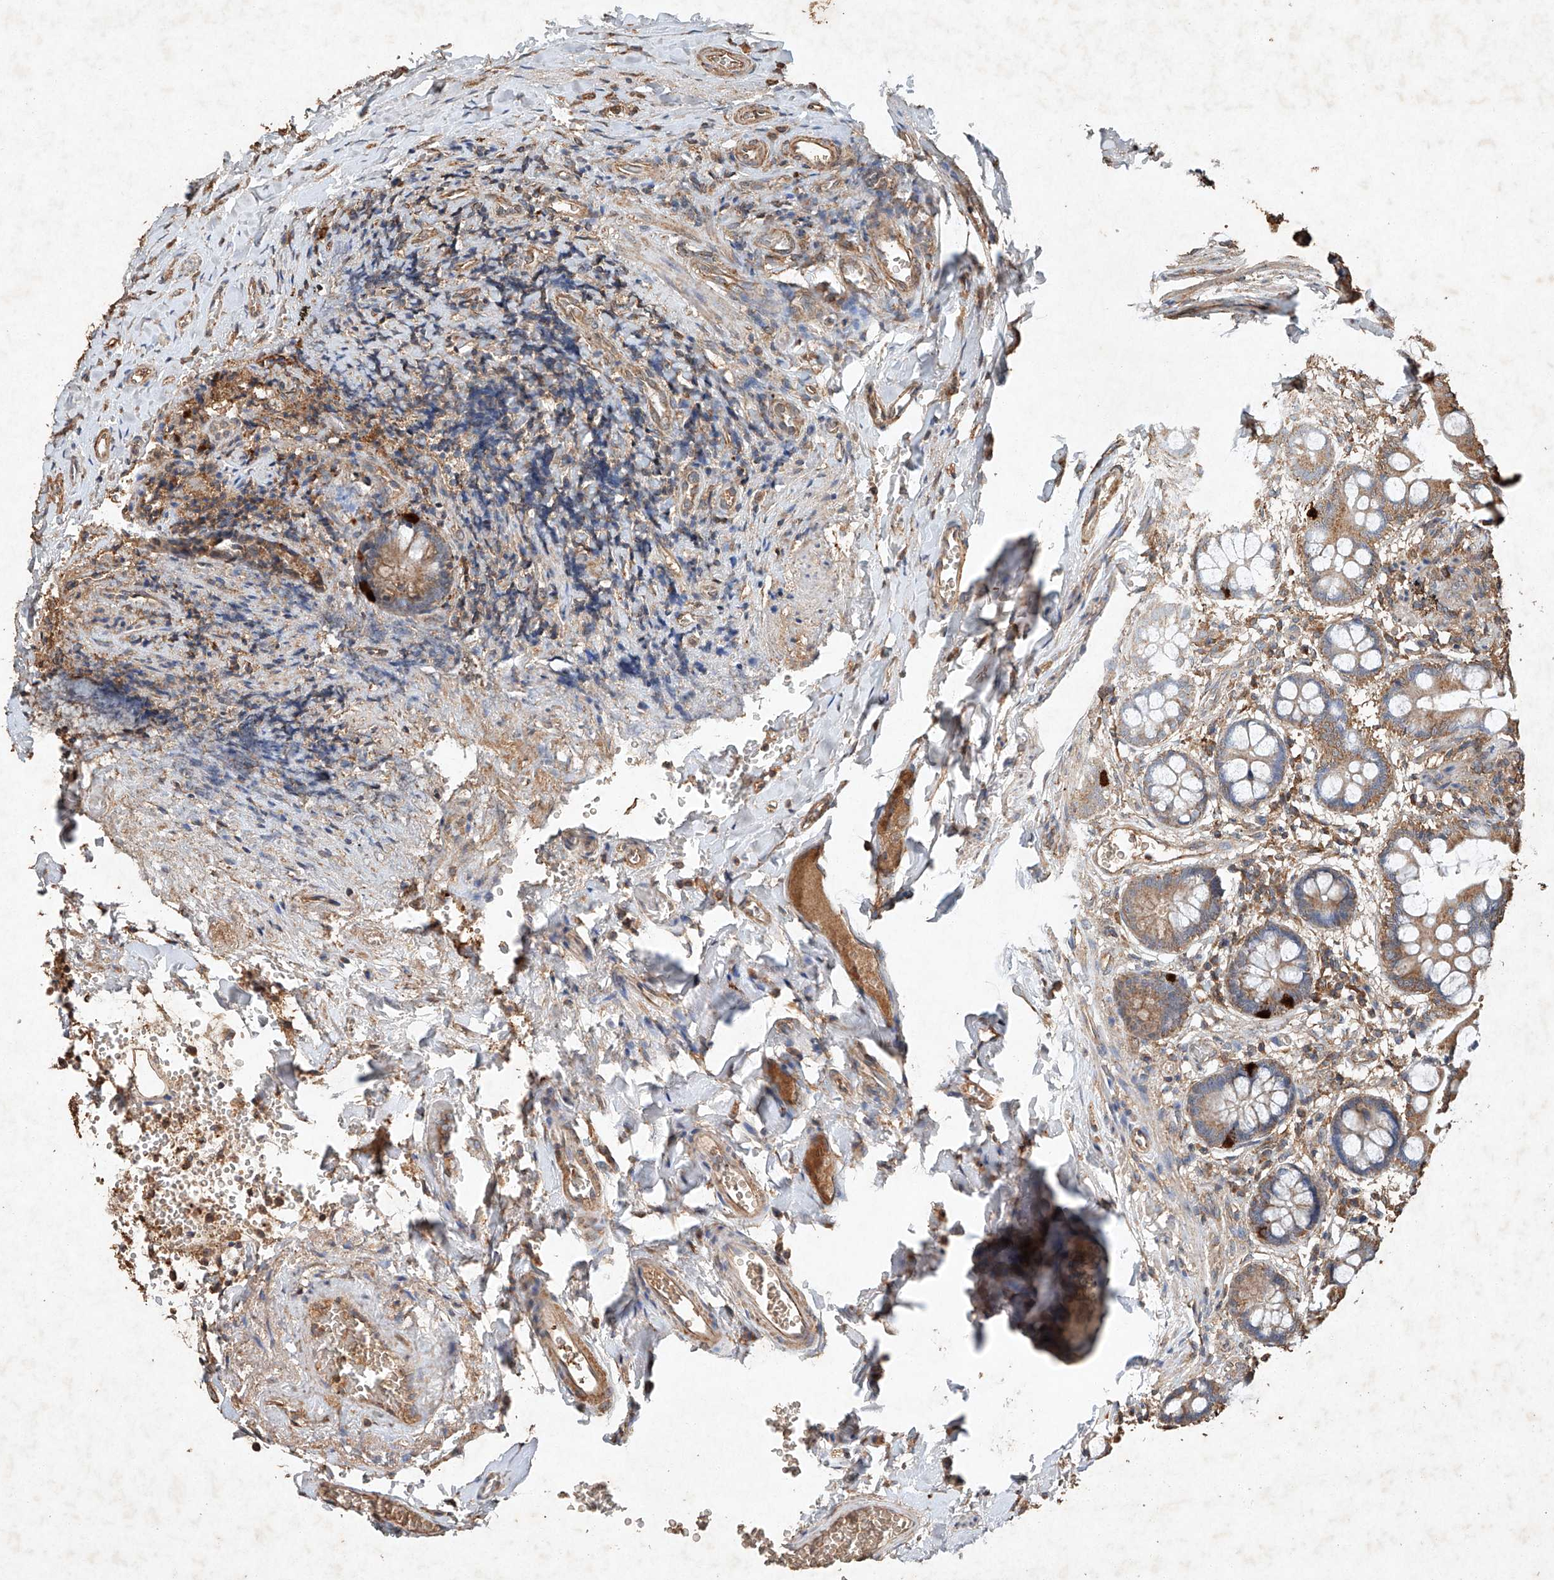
{"staining": {"intensity": "moderate", "quantity": ">75%", "location": "cytoplasmic/membranous"}, "tissue": "small intestine", "cell_type": "Glandular cells", "image_type": "normal", "snomed": [{"axis": "morphology", "description": "Normal tissue, NOS"}, {"axis": "topography", "description": "Small intestine"}], "caption": "This photomicrograph displays immunohistochemistry (IHC) staining of unremarkable human small intestine, with medium moderate cytoplasmic/membranous staining in approximately >75% of glandular cells.", "gene": "STK3", "patient": {"sex": "male", "age": 52}}